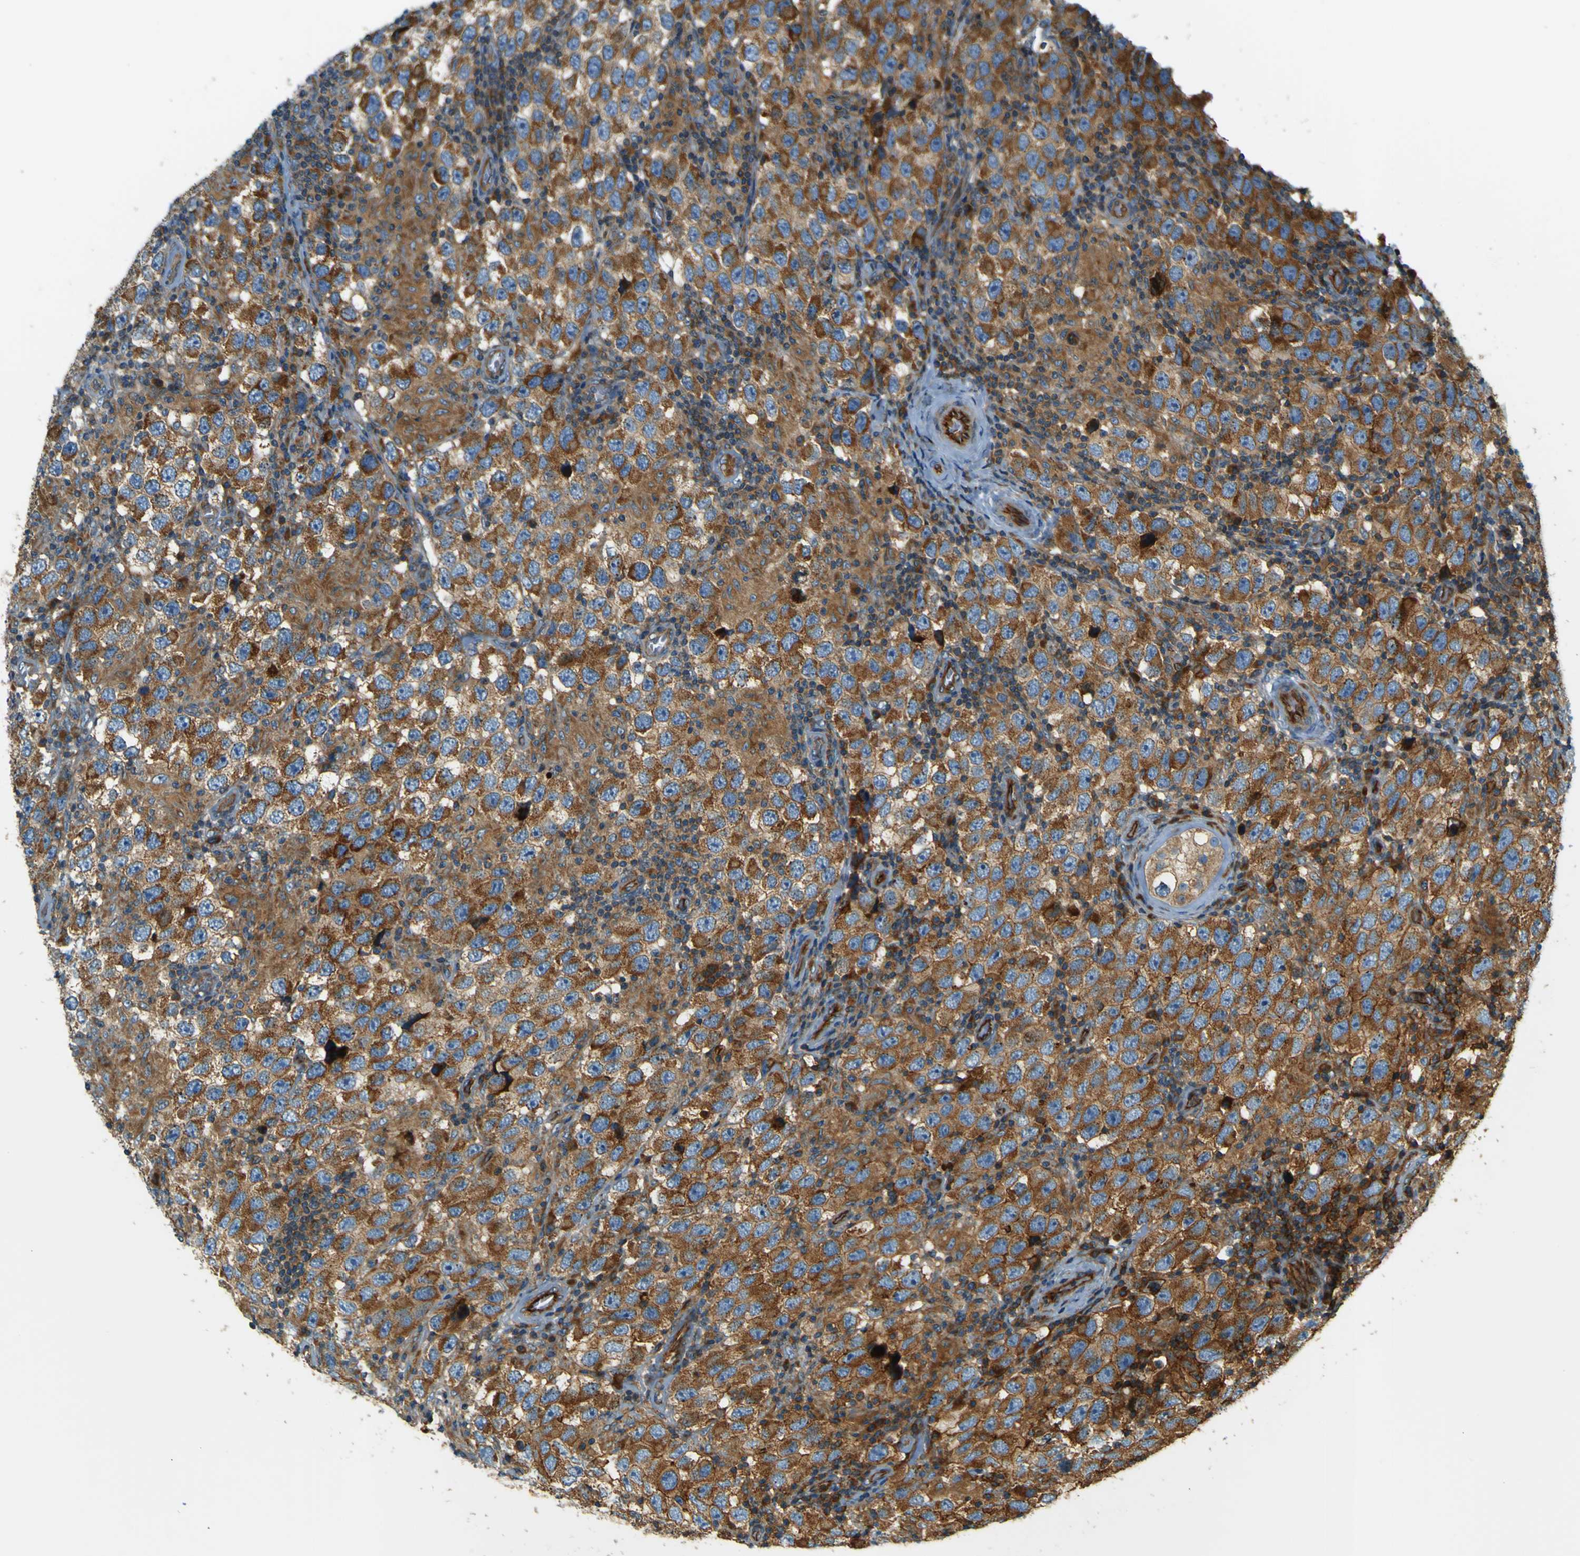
{"staining": {"intensity": "strong", "quantity": ">75%", "location": "cytoplasmic/membranous"}, "tissue": "testis cancer", "cell_type": "Tumor cells", "image_type": "cancer", "snomed": [{"axis": "morphology", "description": "Carcinoma, Embryonal, NOS"}, {"axis": "topography", "description": "Testis"}], "caption": "About >75% of tumor cells in human testis cancer show strong cytoplasmic/membranous protein expression as visualized by brown immunohistochemical staining.", "gene": "DNAJC5", "patient": {"sex": "male", "age": 21}}